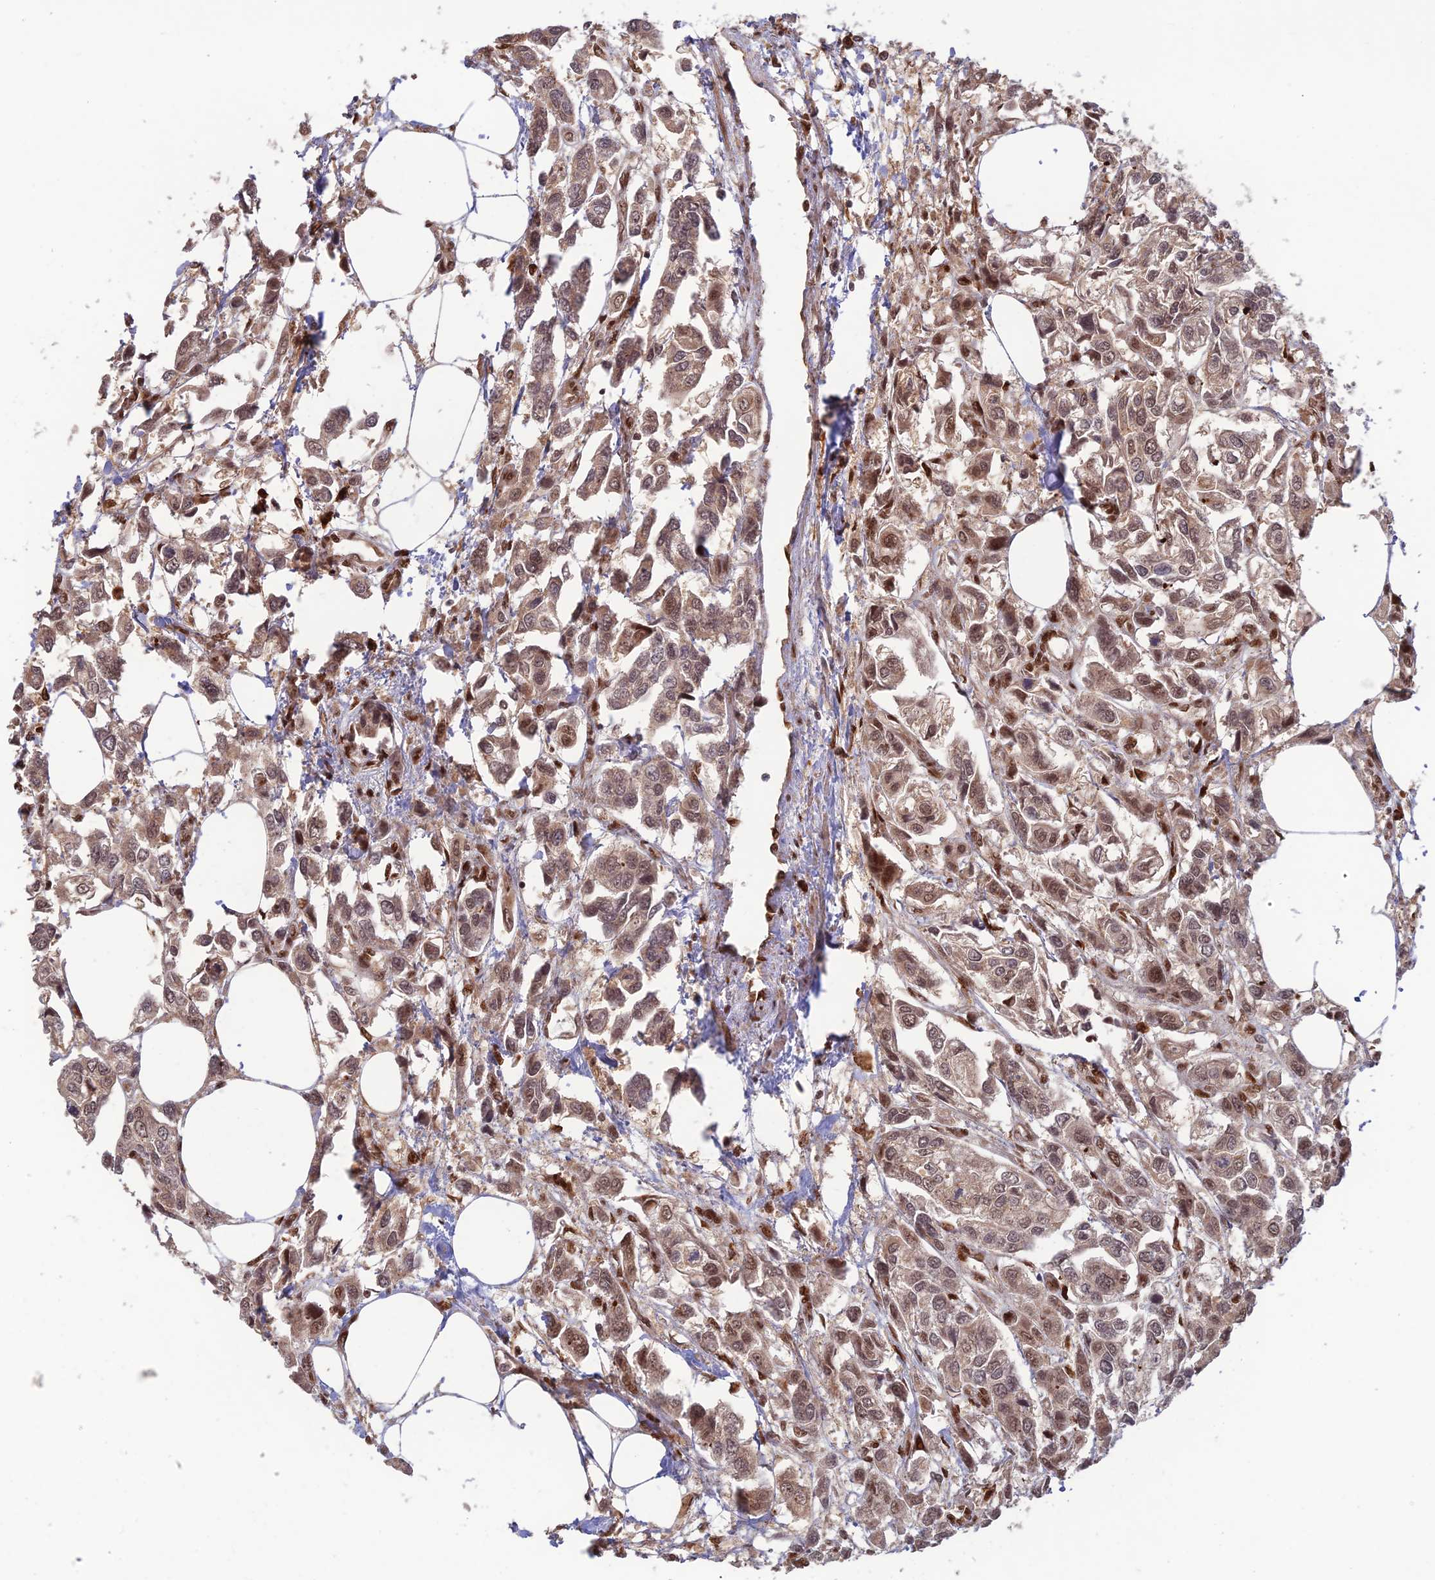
{"staining": {"intensity": "weak", "quantity": ">75%", "location": "cytoplasmic/membranous,nuclear"}, "tissue": "urothelial cancer", "cell_type": "Tumor cells", "image_type": "cancer", "snomed": [{"axis": "morphology", "description": "Urothelial carcinoma, High grade"}, {"axis": "topography", "description": "Urinary bladder"}], "caption": "IHC (DAB) staining of urothelial carcinoma (high-grade) shows weak cytoplasmic/membranous and nuclear protein staining in approximately >75% of tumor cells.", "gene": "ZNF565", "patient": {"sex": "male", "age": 67}}